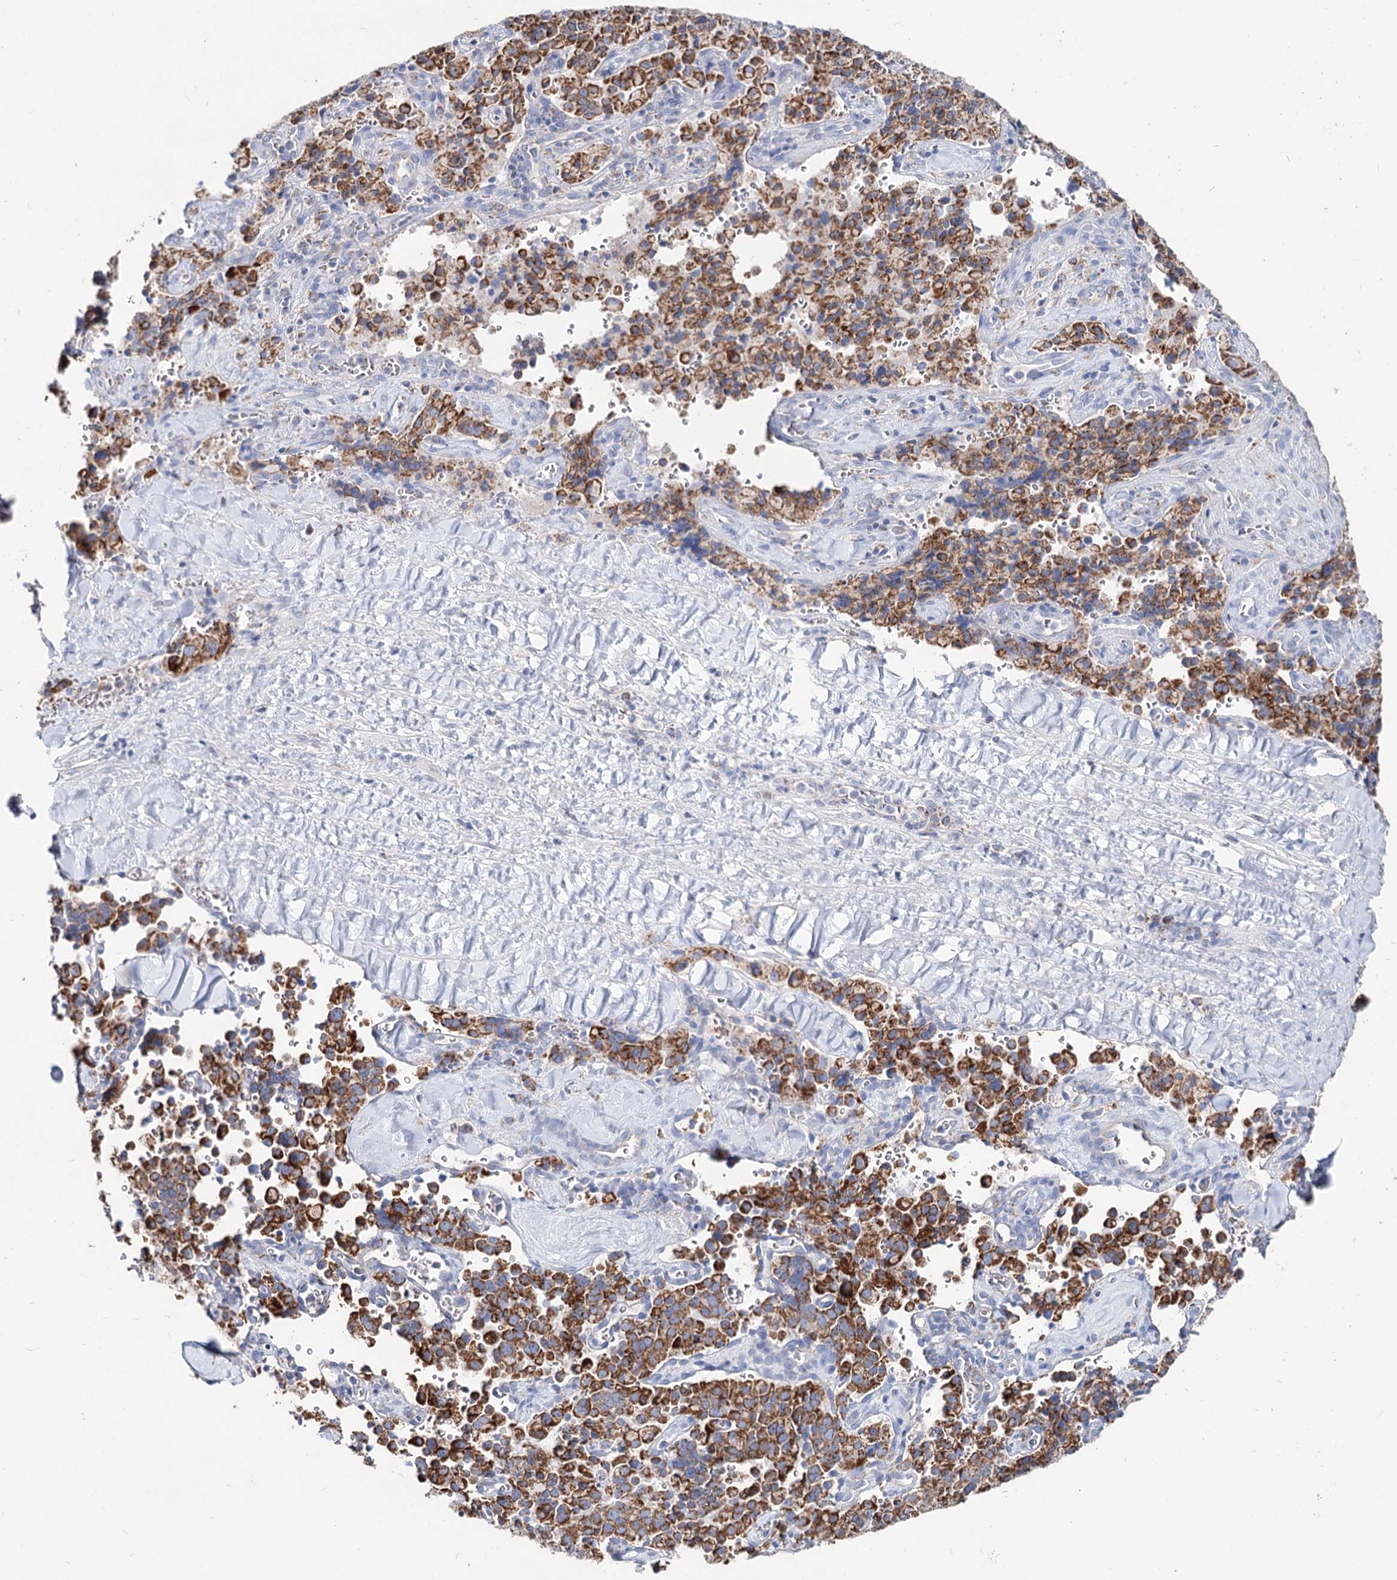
{"staining": {"intensity": "strong", "quantity": "25%-75%", "location": "cytoplasmic/membranous"}, "tissue": "pancreatic cancer", "cell_type": "Tumor cells", "image_type": "cancer", "snomed": [{"axis": "morphology", "description": "Adenocarcinoma, NOS"}, {"axis": "topography", "description": "Pancreas"}], "caption": "Tumor cells exhibit high levels of strong cytoplasmic/membranous expression in about 25%-75% of cells in human adenocarcinoma (pancreatic).", "gene": "MCCC2", "patient": {"sex": "male", "age": 65}}